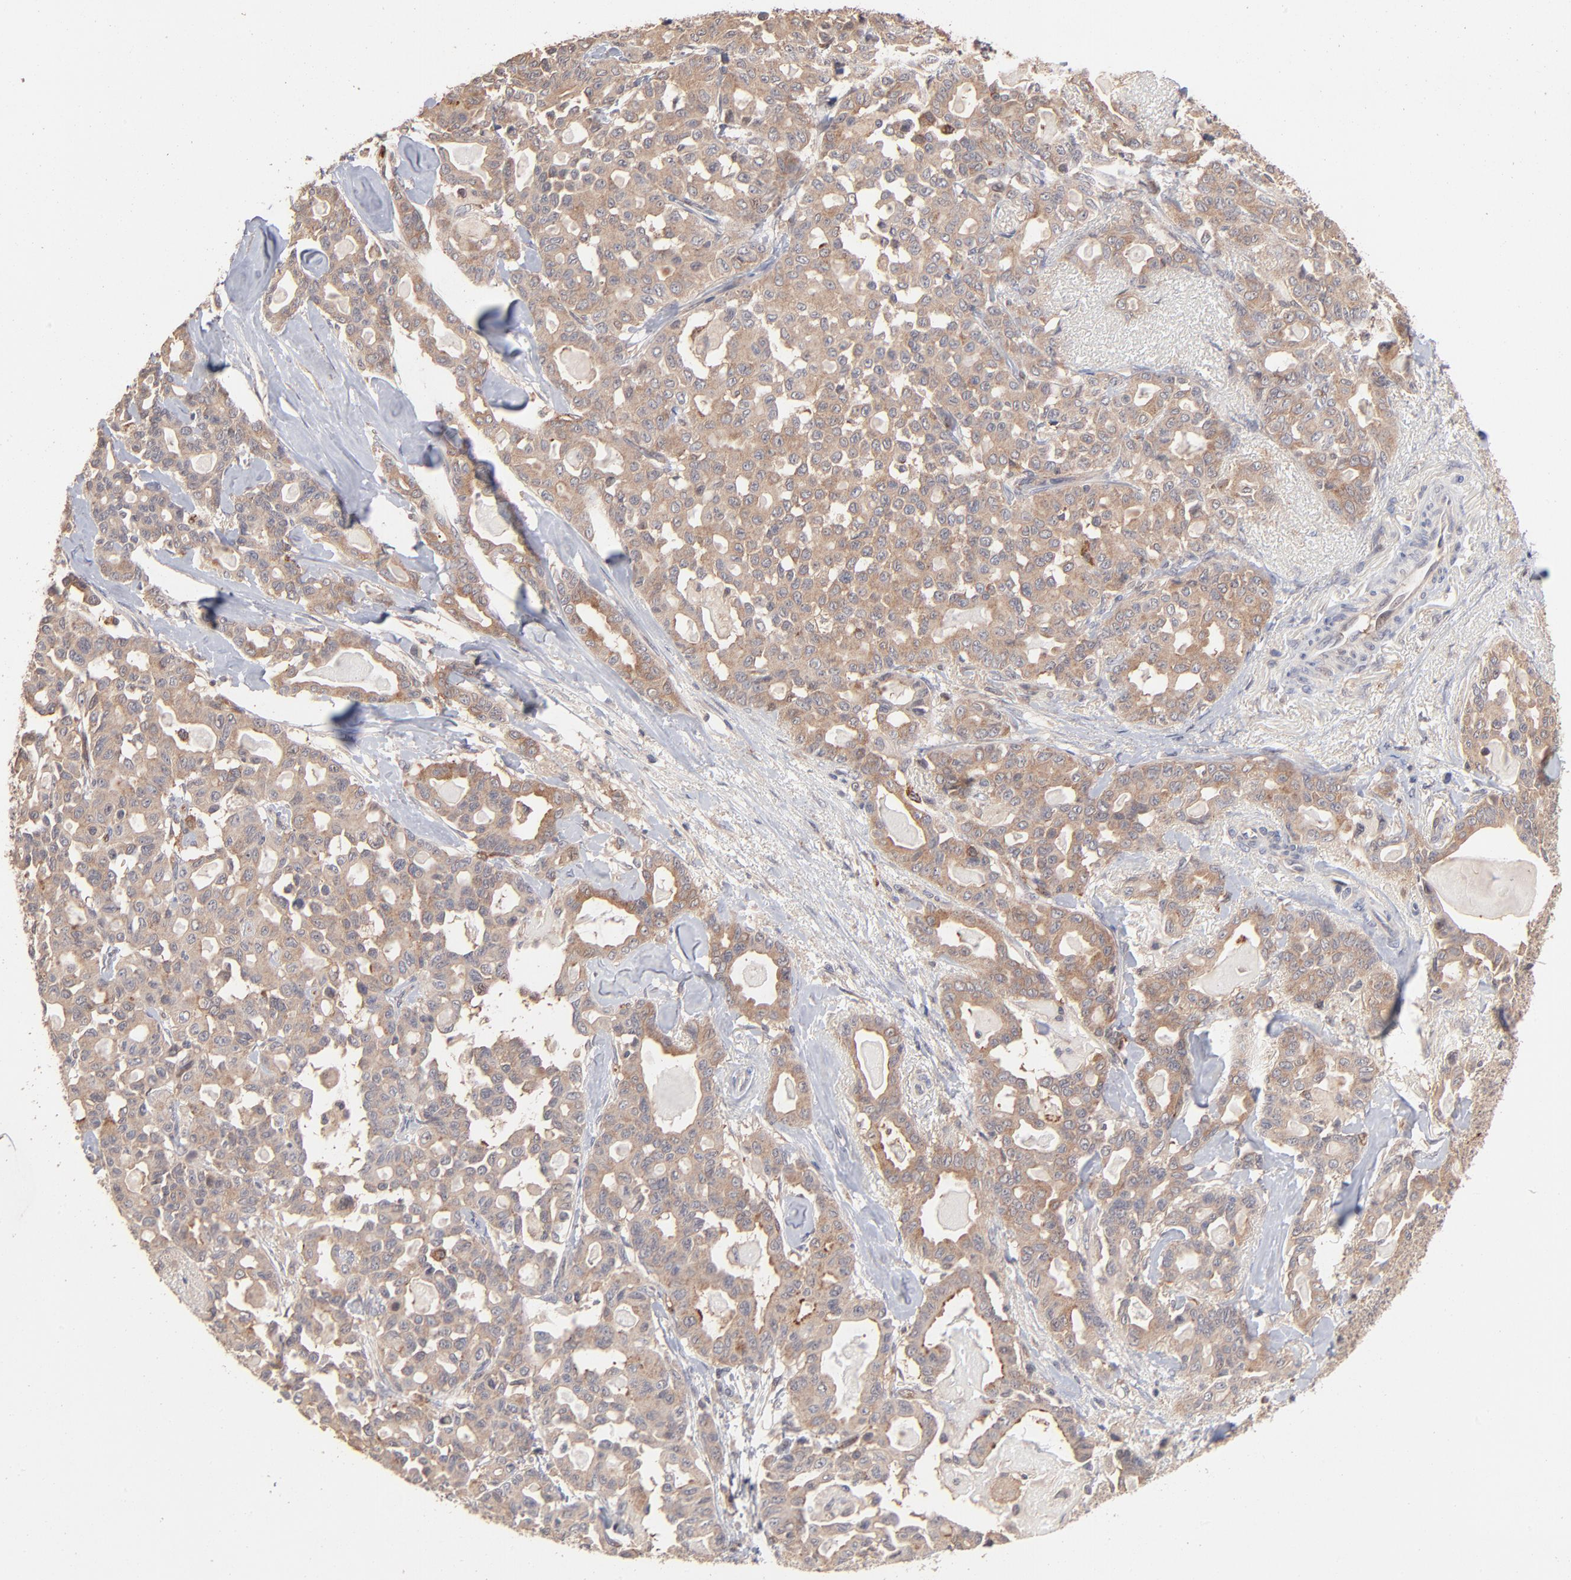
{"staining": {"intensity": "moderate", "quantity": ">75%", "location": "cytoplasmic/membranous"}, "tissue": "pancreatic cancer", "cell_type": "Tumor cells", "image_type": "cancer", "snomed": [{"axis": "morphology", "description": "Adenocarcinoma, NOS"}, {"axis": "topography", "description": "Pancreas"}], "caption": "A high-resolution image shows IHC staining of pancreatic cancer (adenocarcinoma), which exhibits moderate cytoplasmic/membranous expression in about >75% of tumor cells. (DAB (3,3'-diaminobenzidine) = brown stain, brightfield microscopy at high magnification).", "gene": "IVNS1ABP", "patient": {"sex": "male", "age": 63}}